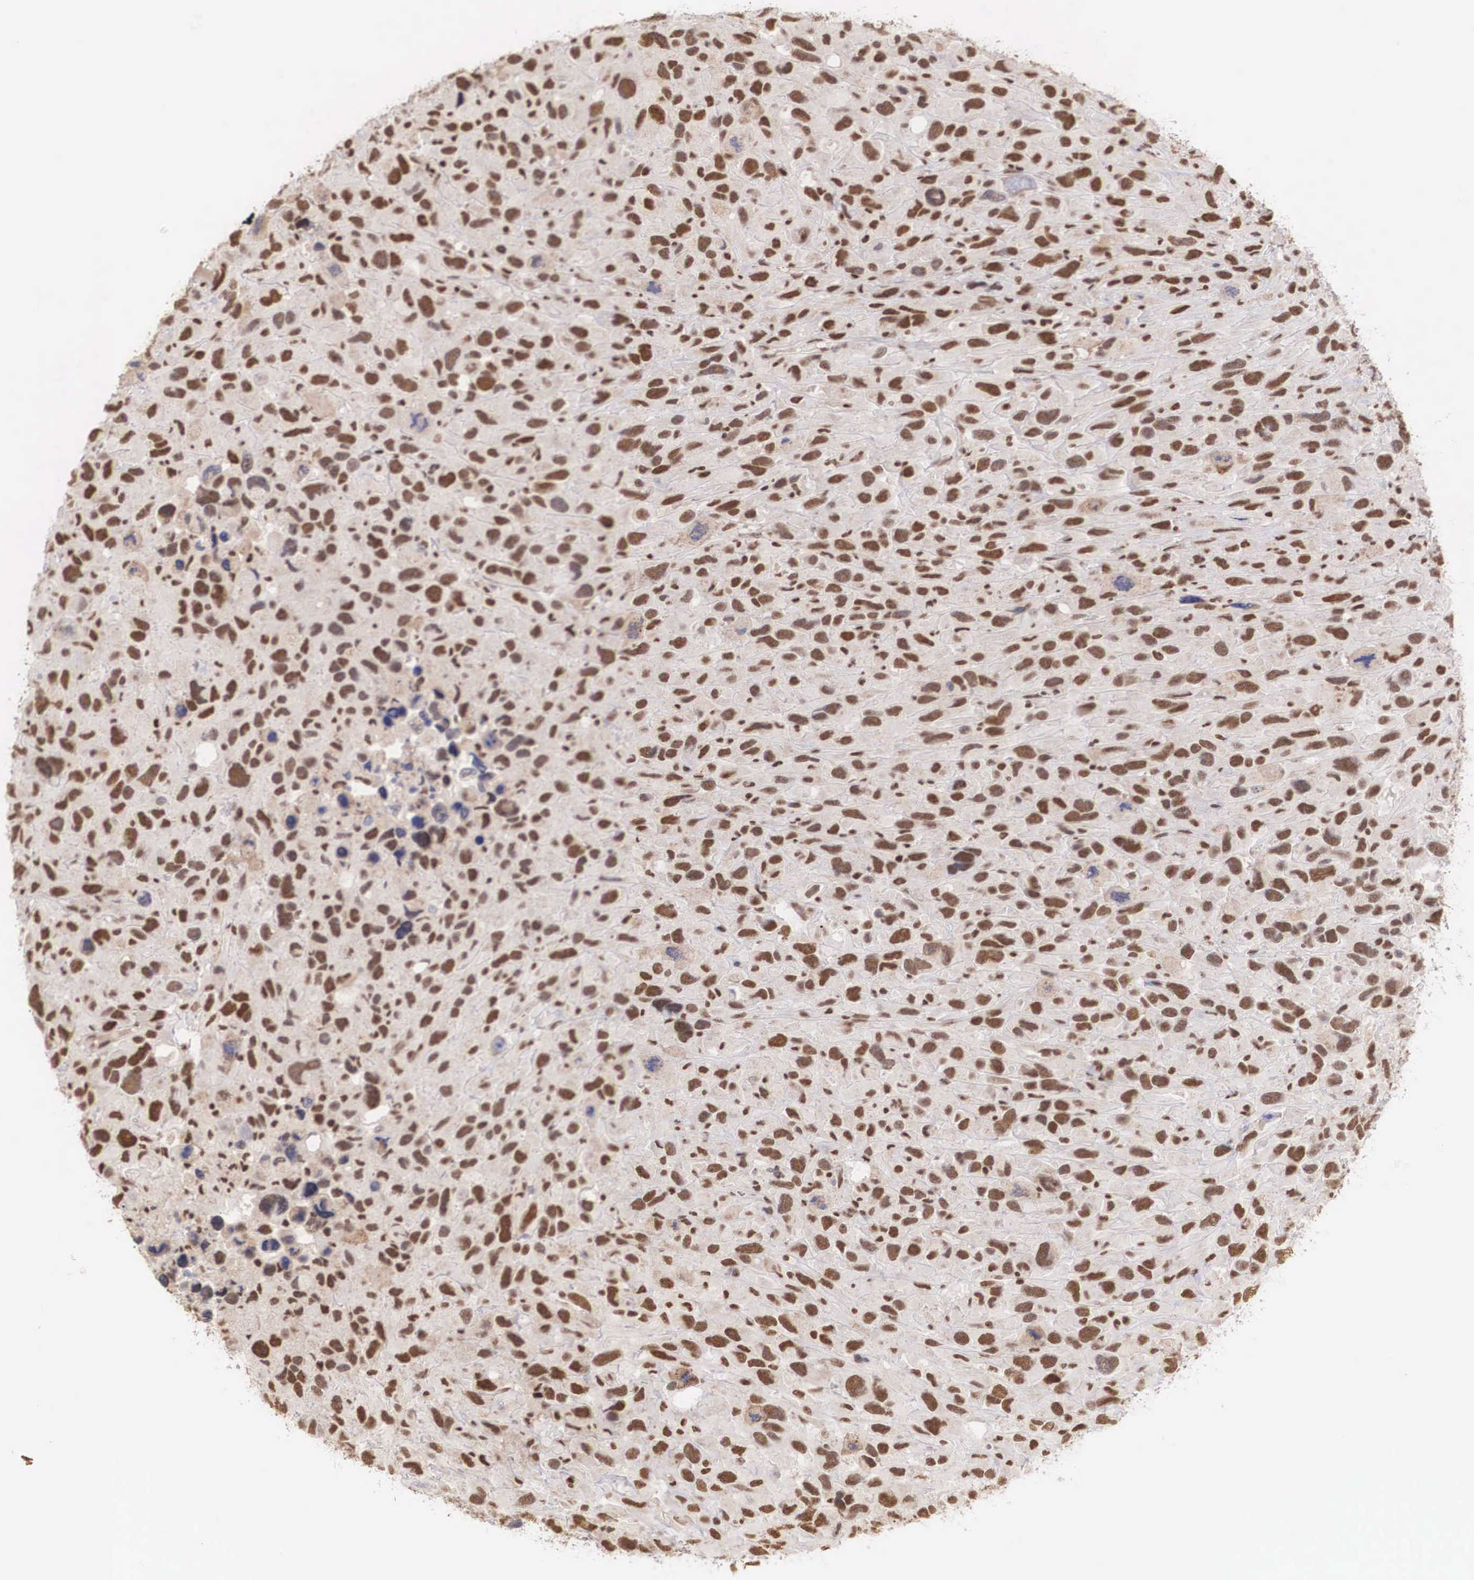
{"staining": {"intensity": "strong", "quantity": ">75%", "location": "nuclear"}, "tissue": "renal cancer", "cell_type": "Tumor cells", "image_type": "cancer", "snomed": [{"axis": "morphology", "description": "Adenocarcinoma, NOS"}, {"axis": "topography", "description": "Kidney"}], "caption": "A high-resolution photomicrograph shows immunohistochemistry (IHC) staining of renal adenocarcinoma, which demonstrates strong nuclear positivity in approximately >75% of tumor cells. Nuclei are stained in blue.", "gene": "HTATSF1", "patient": {"sex": "male", "age": 79}}